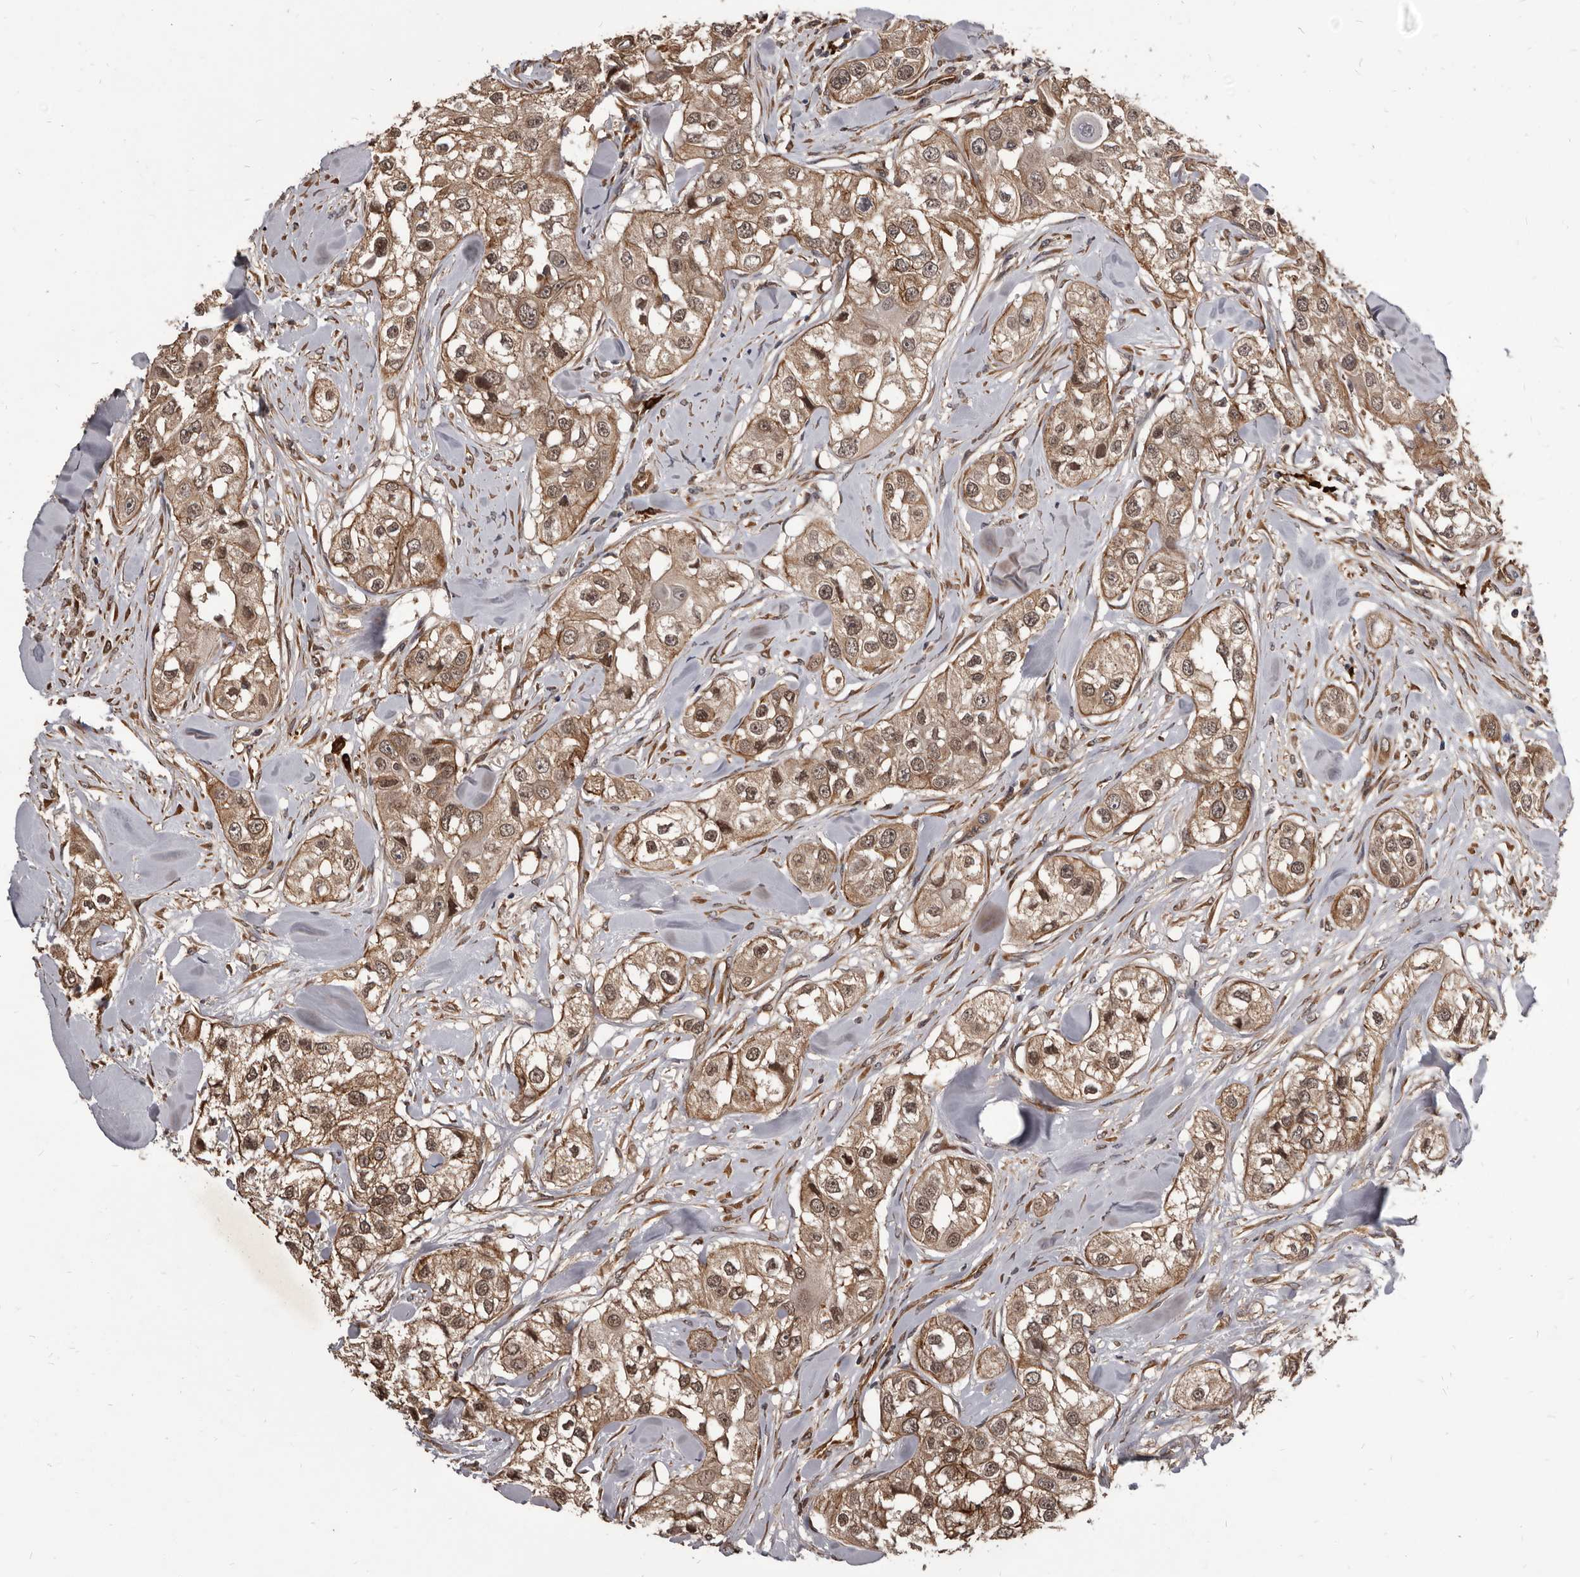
{"staining": {"intensity": "moderate", "quantity": ">75%", "location": "cytoplasmic/membranous,nuclear"}, "tissue": "head and neck cancer", "cell_type": "Tumor cells", "image_type": "cancer", "snomed": [{"axis": "morphology", "description": "Normal tissue, NOS"}, {"axis": "morphology", "description": "Squamous cell carcinoma, NOS"}, {"axis": "topography", "description": "Skeletal muscle"}, {"axis": "topography", "description": "Head-Neck"}], "caption": "Immunohistochemistry (IHC) staining of head and neck squamous cell carcinoma, which reveals medium levels of moderate cytoplasmic/membranous and nuclear positivity in about >75% of tumor cells indicating moderate cytoplasmic/membranous and nuclear protein expression. The staining was performed using DAB (3,3'-diaminobenzidine) (brown) for protein detection and nuclei were counterstained in hematoxylin (blue).", "gene": "ADAMTS20", "patient": {"sex": "male", "age": 51}}